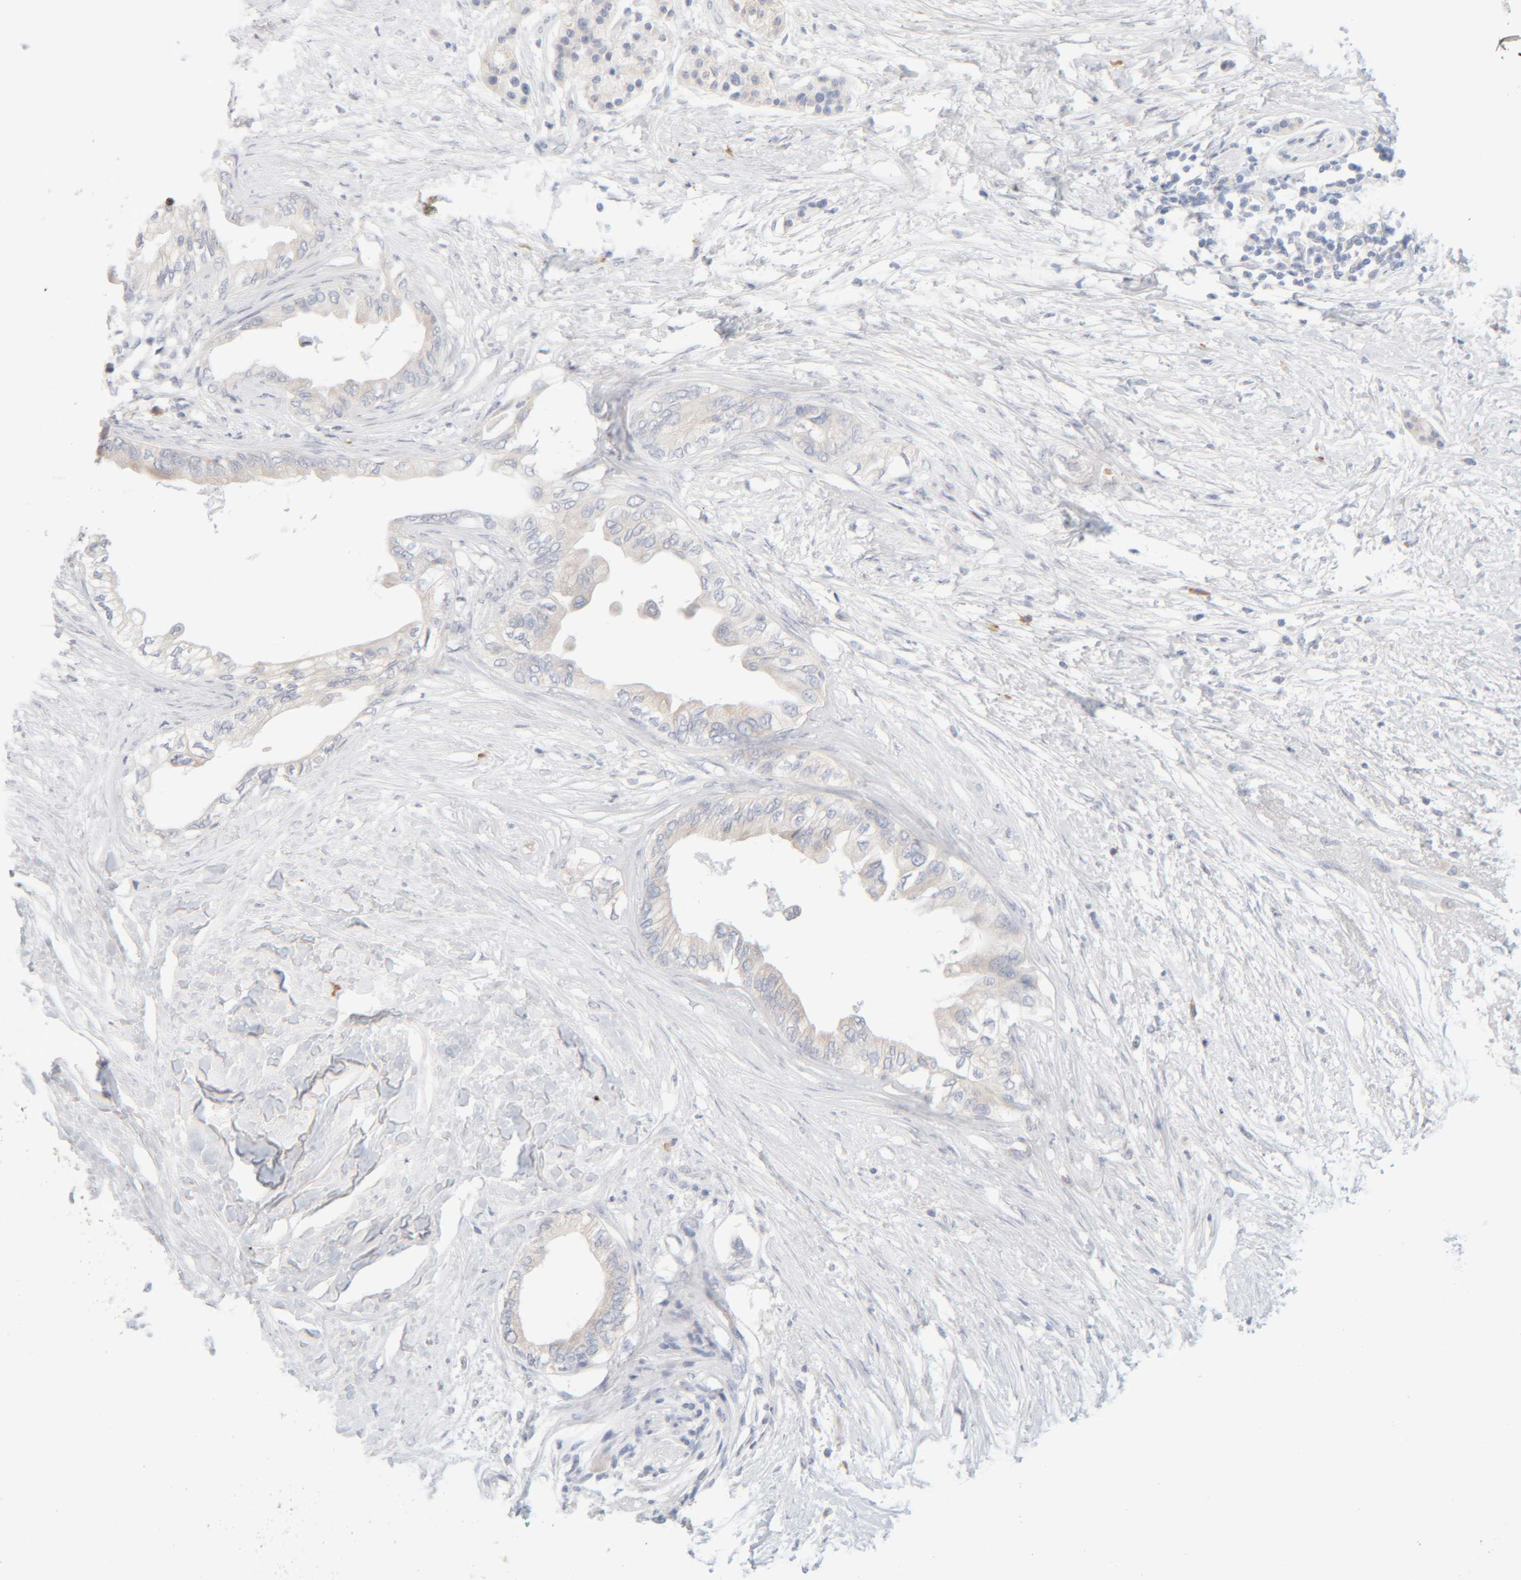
{"staining": {"intensity": "negative", "quantity": "none", "location": "none"}, "tissue": "pancreatic cancer", "cell_type": "Tumor cells", "image_type": "cancer", "snomed": [{"axis": "morphology", "description": "Normal tissue, NOS"}, {"axis": "morphology", "description": "Adenocarcinoma, NOS"}, {"axis": "topography", "description": "Pancreas"}, {"axis": "topography", "description": "Duodenum"}], "caption": "This is a image of immunohistochemistry staining of pancreatic cancer, which shows no positivity in tumor cells.", "gene": "RIDA", "patient": {"sex": "female", "age": 60}}